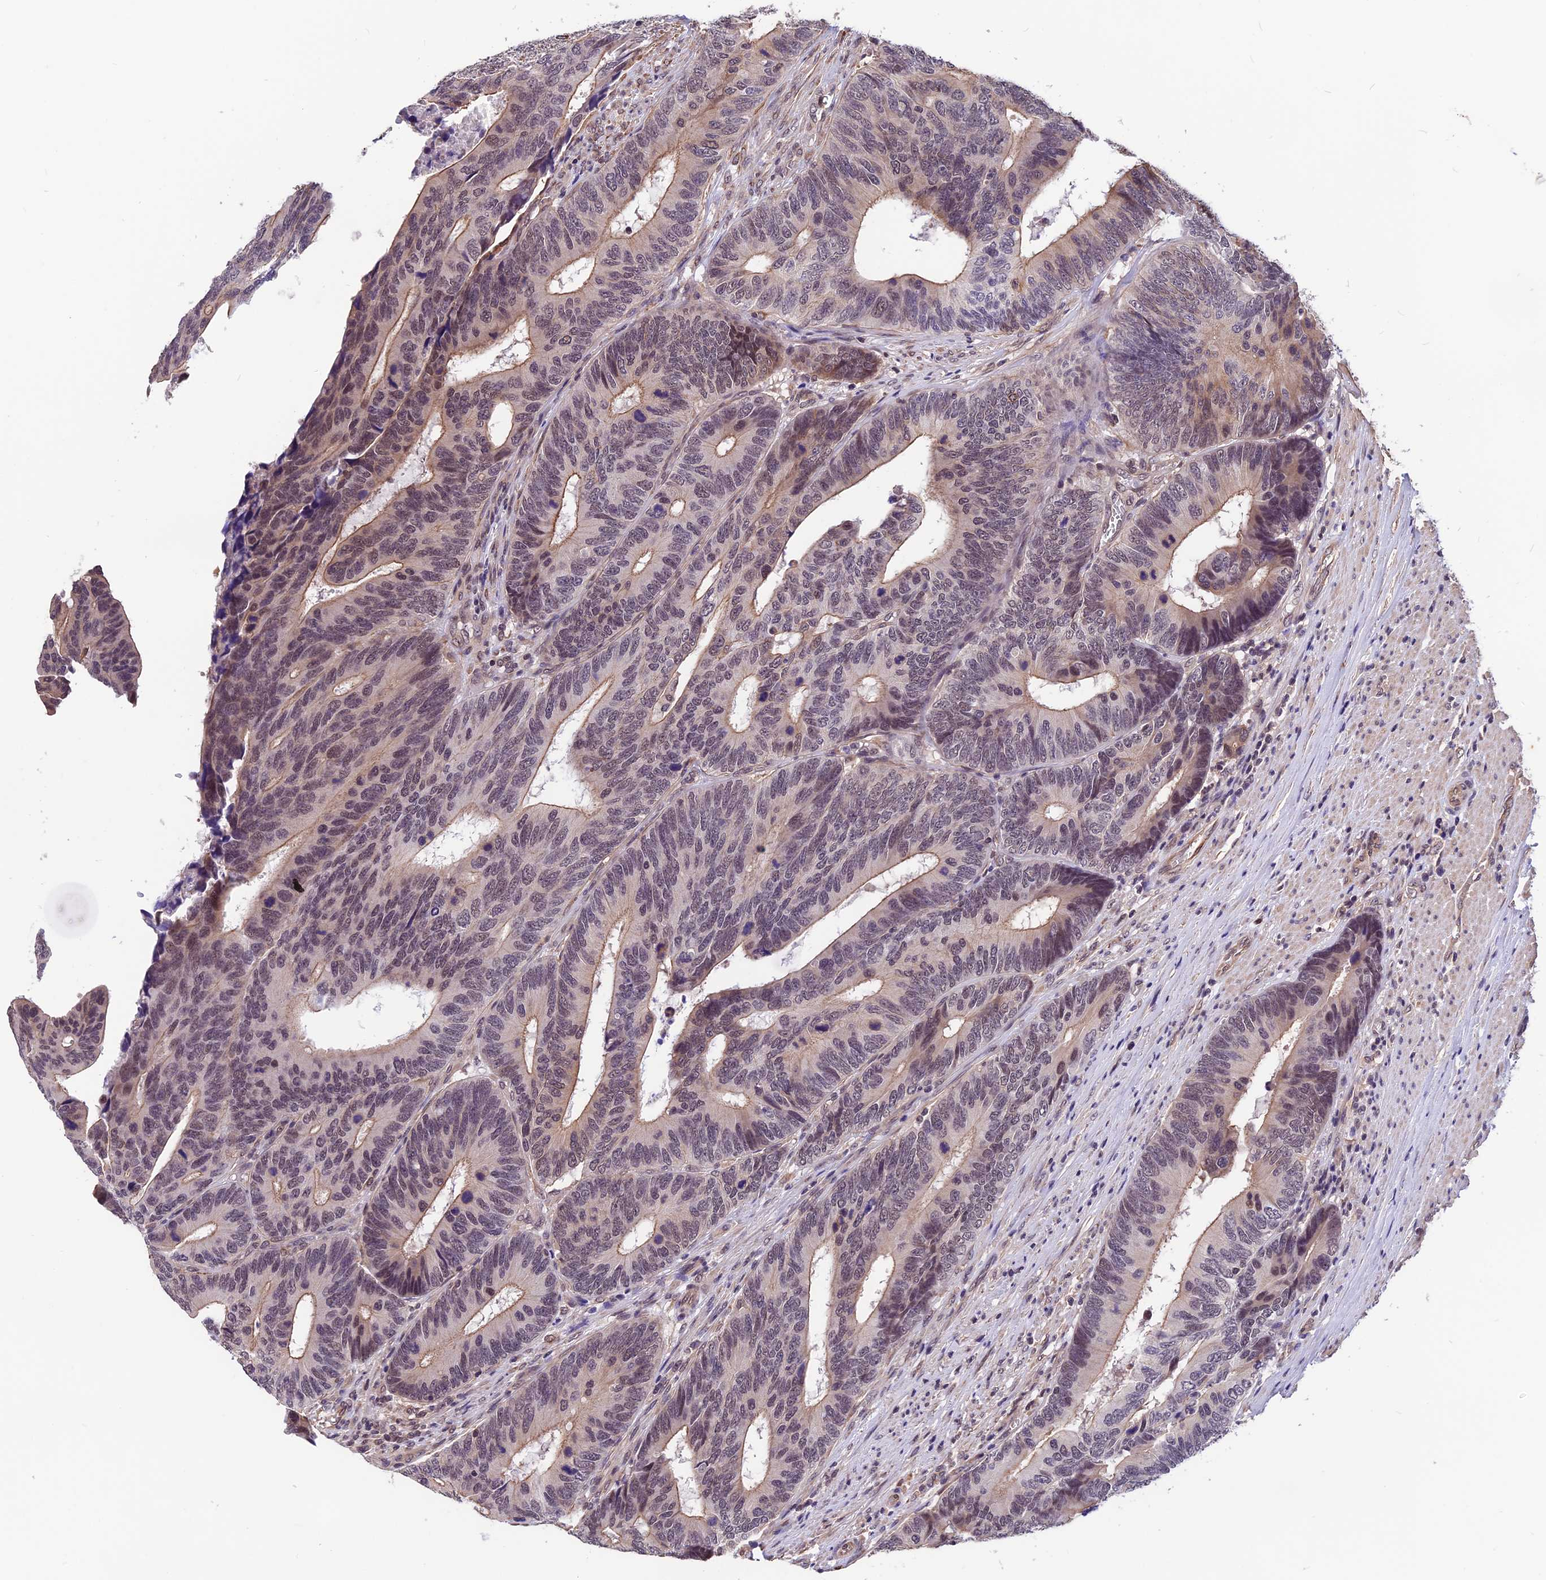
{"staining": {"intensity": "moderate", "quantity": "25%-75%", "location": "cytoplasmic/membranous,nuclear"}, "tissue": "colorectal cancer", "cell_type": "Tumor cells", "image_type": "cancer", "snomed": [{"axis": "morphology", "description": "Adenocarcinoma, NOS"}, {"axis": "topography", "description": "Colon"}], "caption": "A brown stain labels moderate cytoplasmic/membranous and nuclear expression of a protein in colorectal cancer tumor cells. (DAB (3,3'-diaminobenzidine) IHC with brightfield microscopy, high magnification).", "gene": "ZC3H4", "patient": {"sex": "male", "age": 87}}